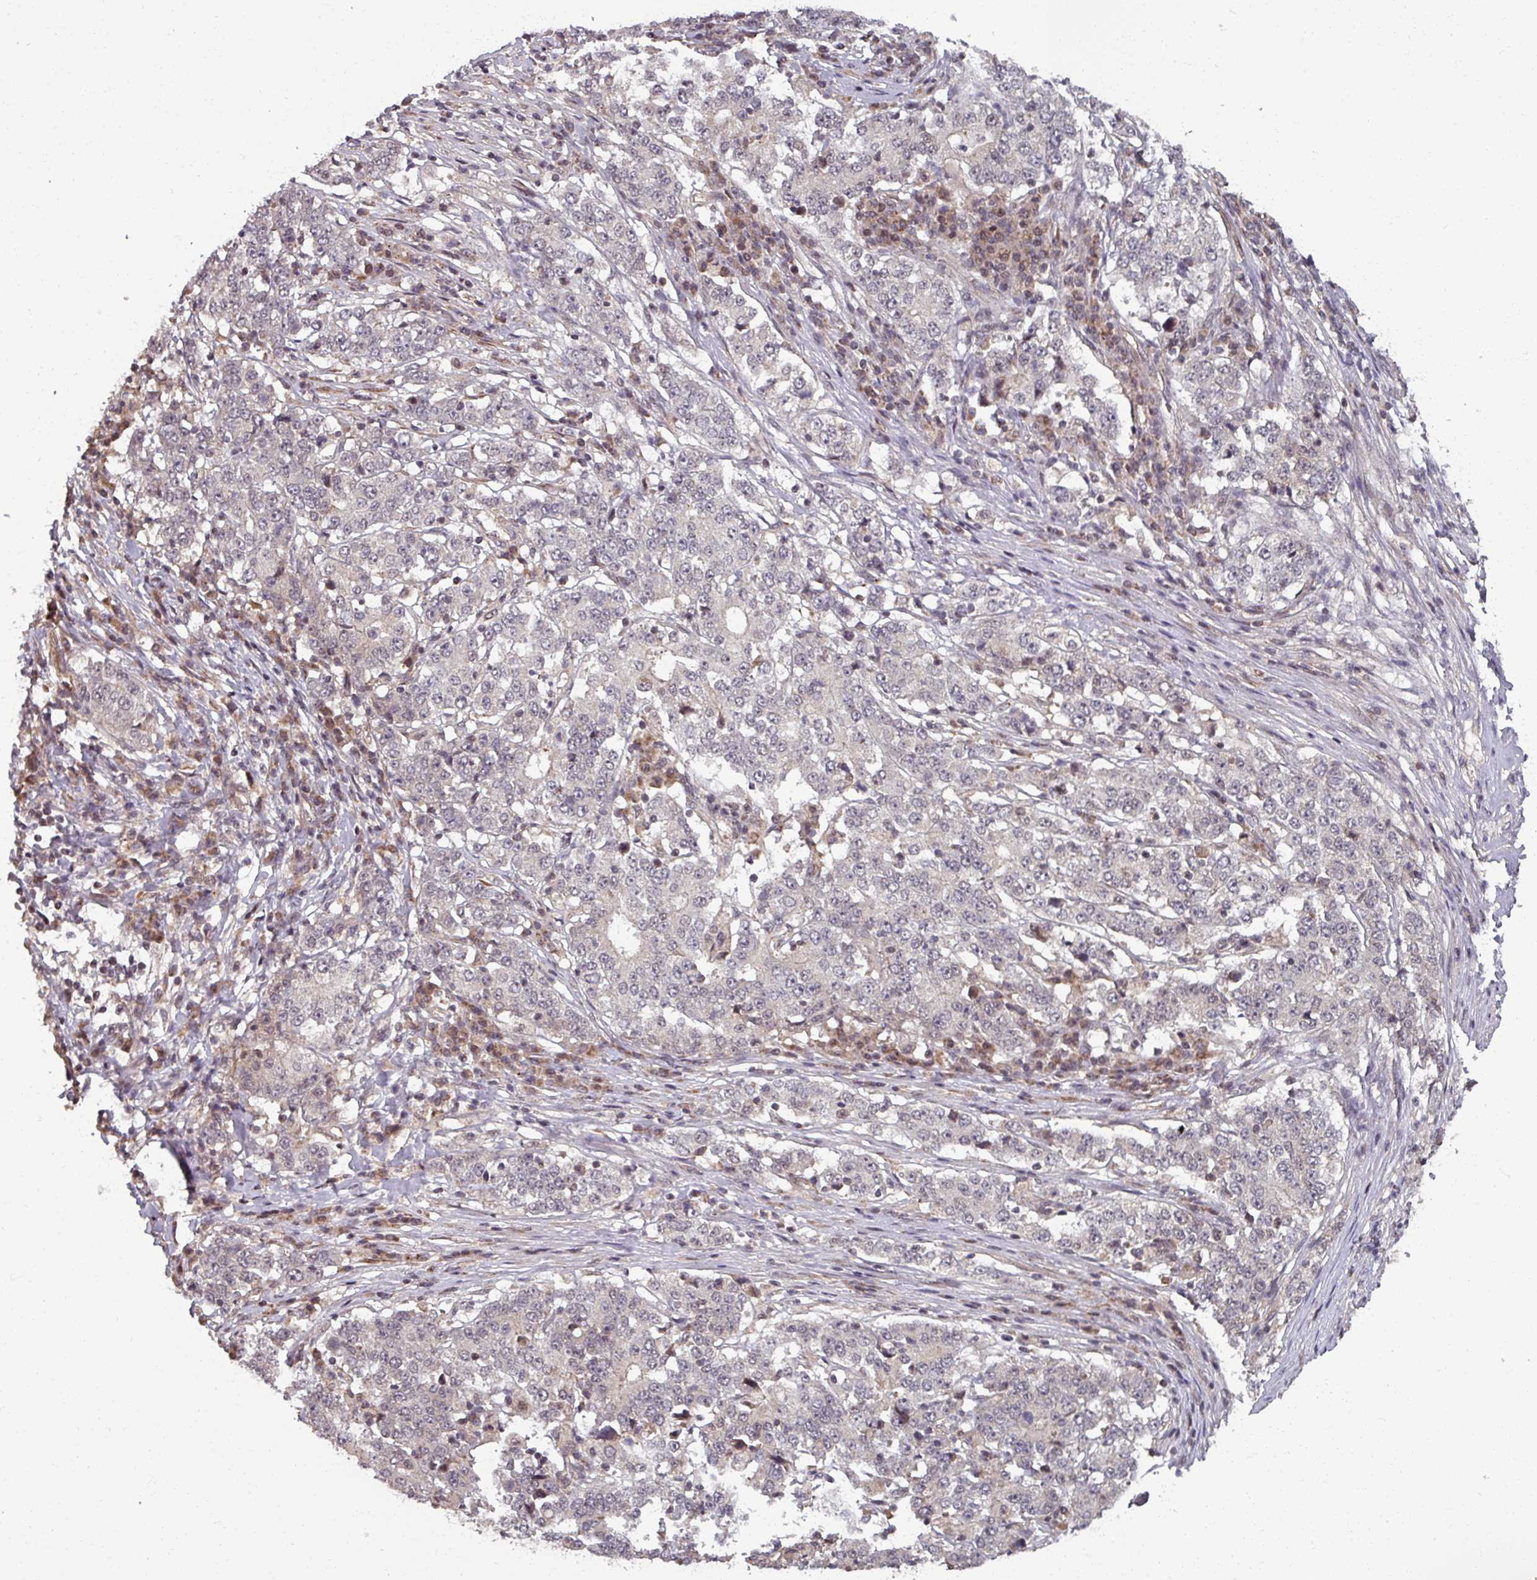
{"staining": {"intensity": "weak", "quantity": "<25%", "location": "nuclear"}, "tissue": "stomach cancer", "cell_type": "Tumor cells", "image_type": "cancer", "snomed": [{"axis": "morphology", "description": "Adenocarcinoma, NOS"}, {"axis": "topography", "description": "Stomach"}], "caption": "The histopathology image reveals no staining of tumor cells in stomach adenocarcinoma.", "gene": "SWI5", "patient": {"sex": "male", "age": 59}}